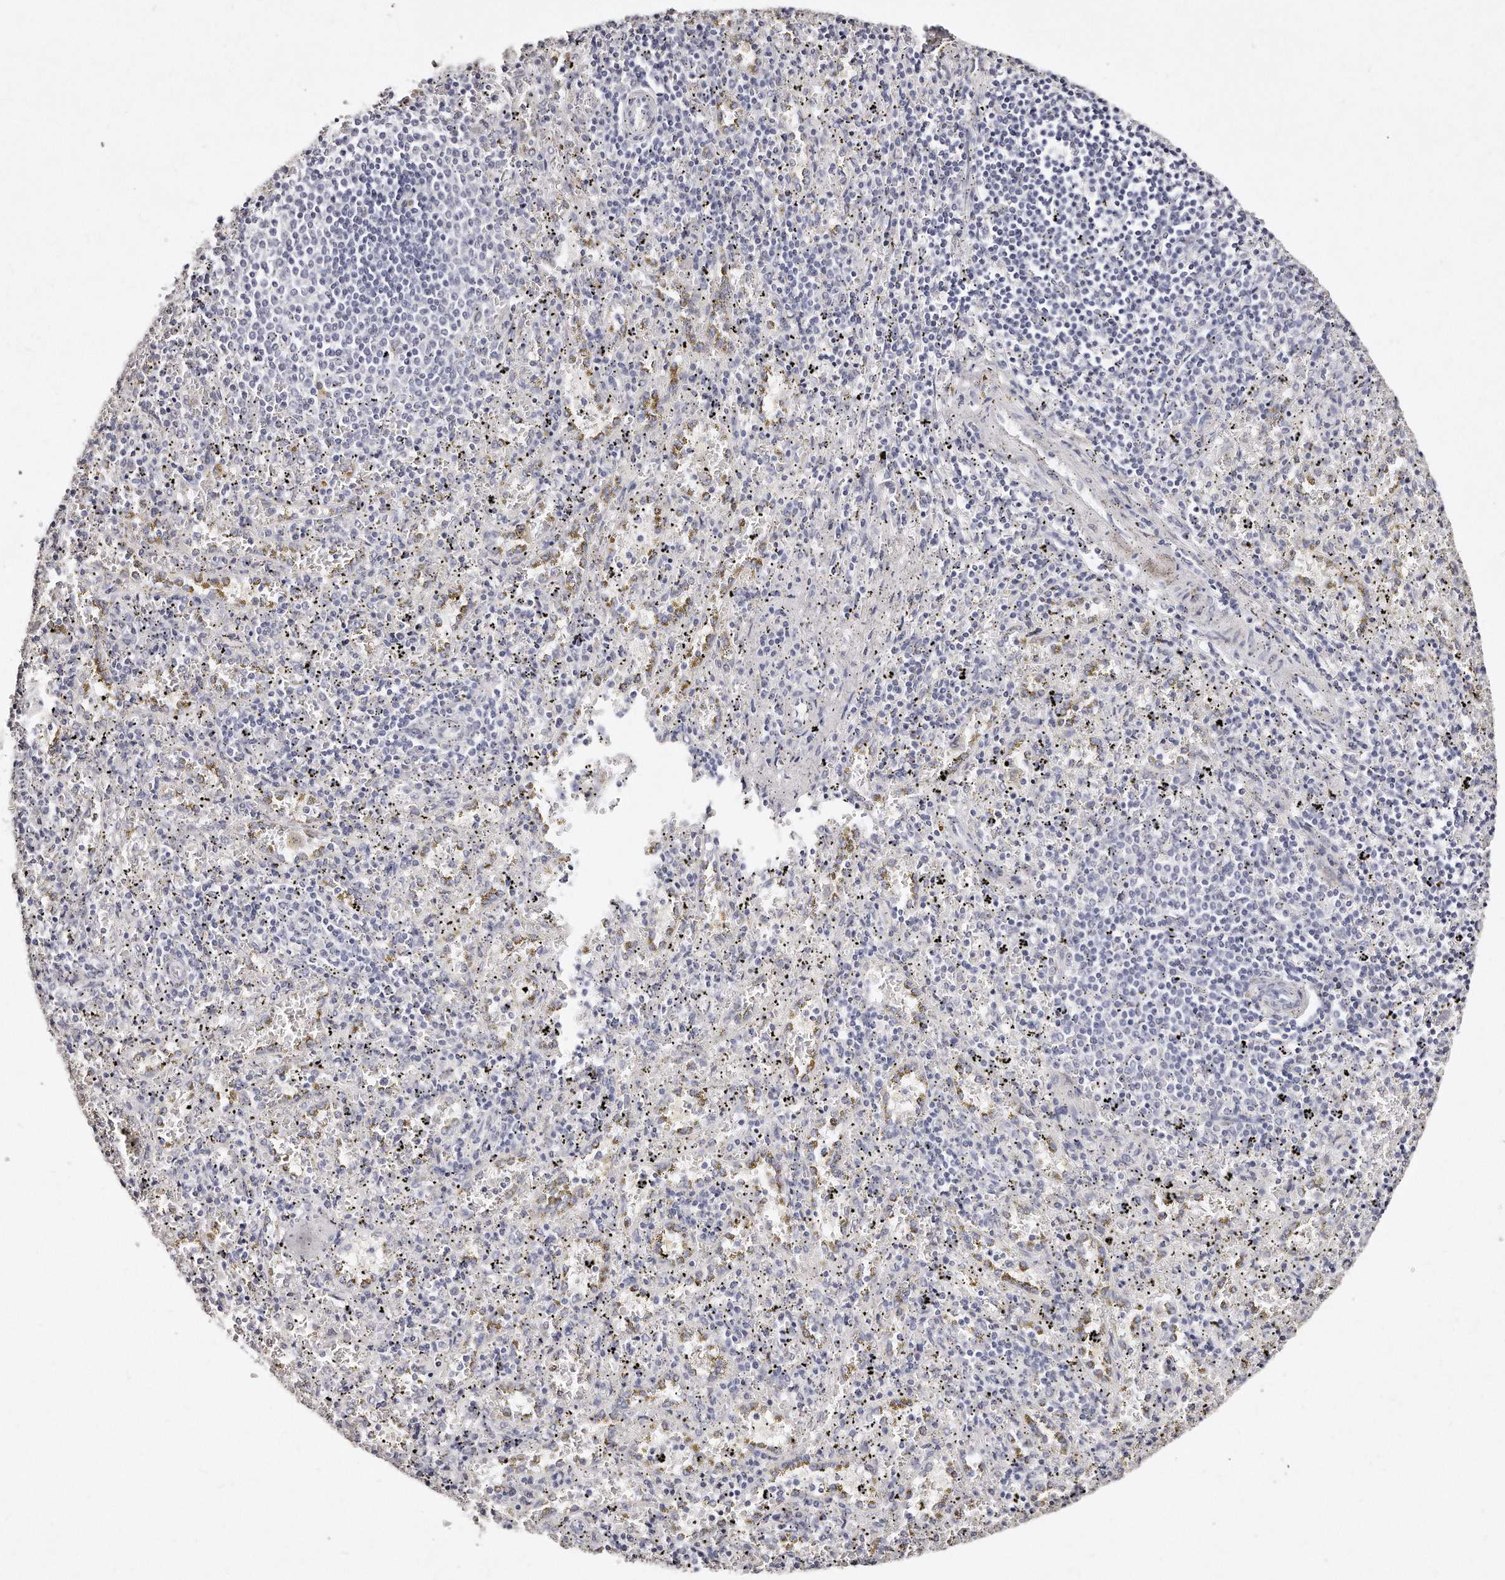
{"staining": {"intensity": "negative", "quantity": "none", "location": "none"}, "tissue": "spleen", "cell_type": "Cells in red pulp", "image_type": "normal", "snomed": [{"axis": "morphology", "description": "Normal tissue, NOS"}, {"axis": "topography", "description": "Spleen"}], "caption": "Immunohistochemical staining of unremarkable human spleen shows no significant positivity in cells in red pulp. (DAB (3,3'-diaminobenzidine) immunohistochemistry with hematoxylin counter stain).", "gene": "GDA", "patient": {"sex": "male", "age": 11}}